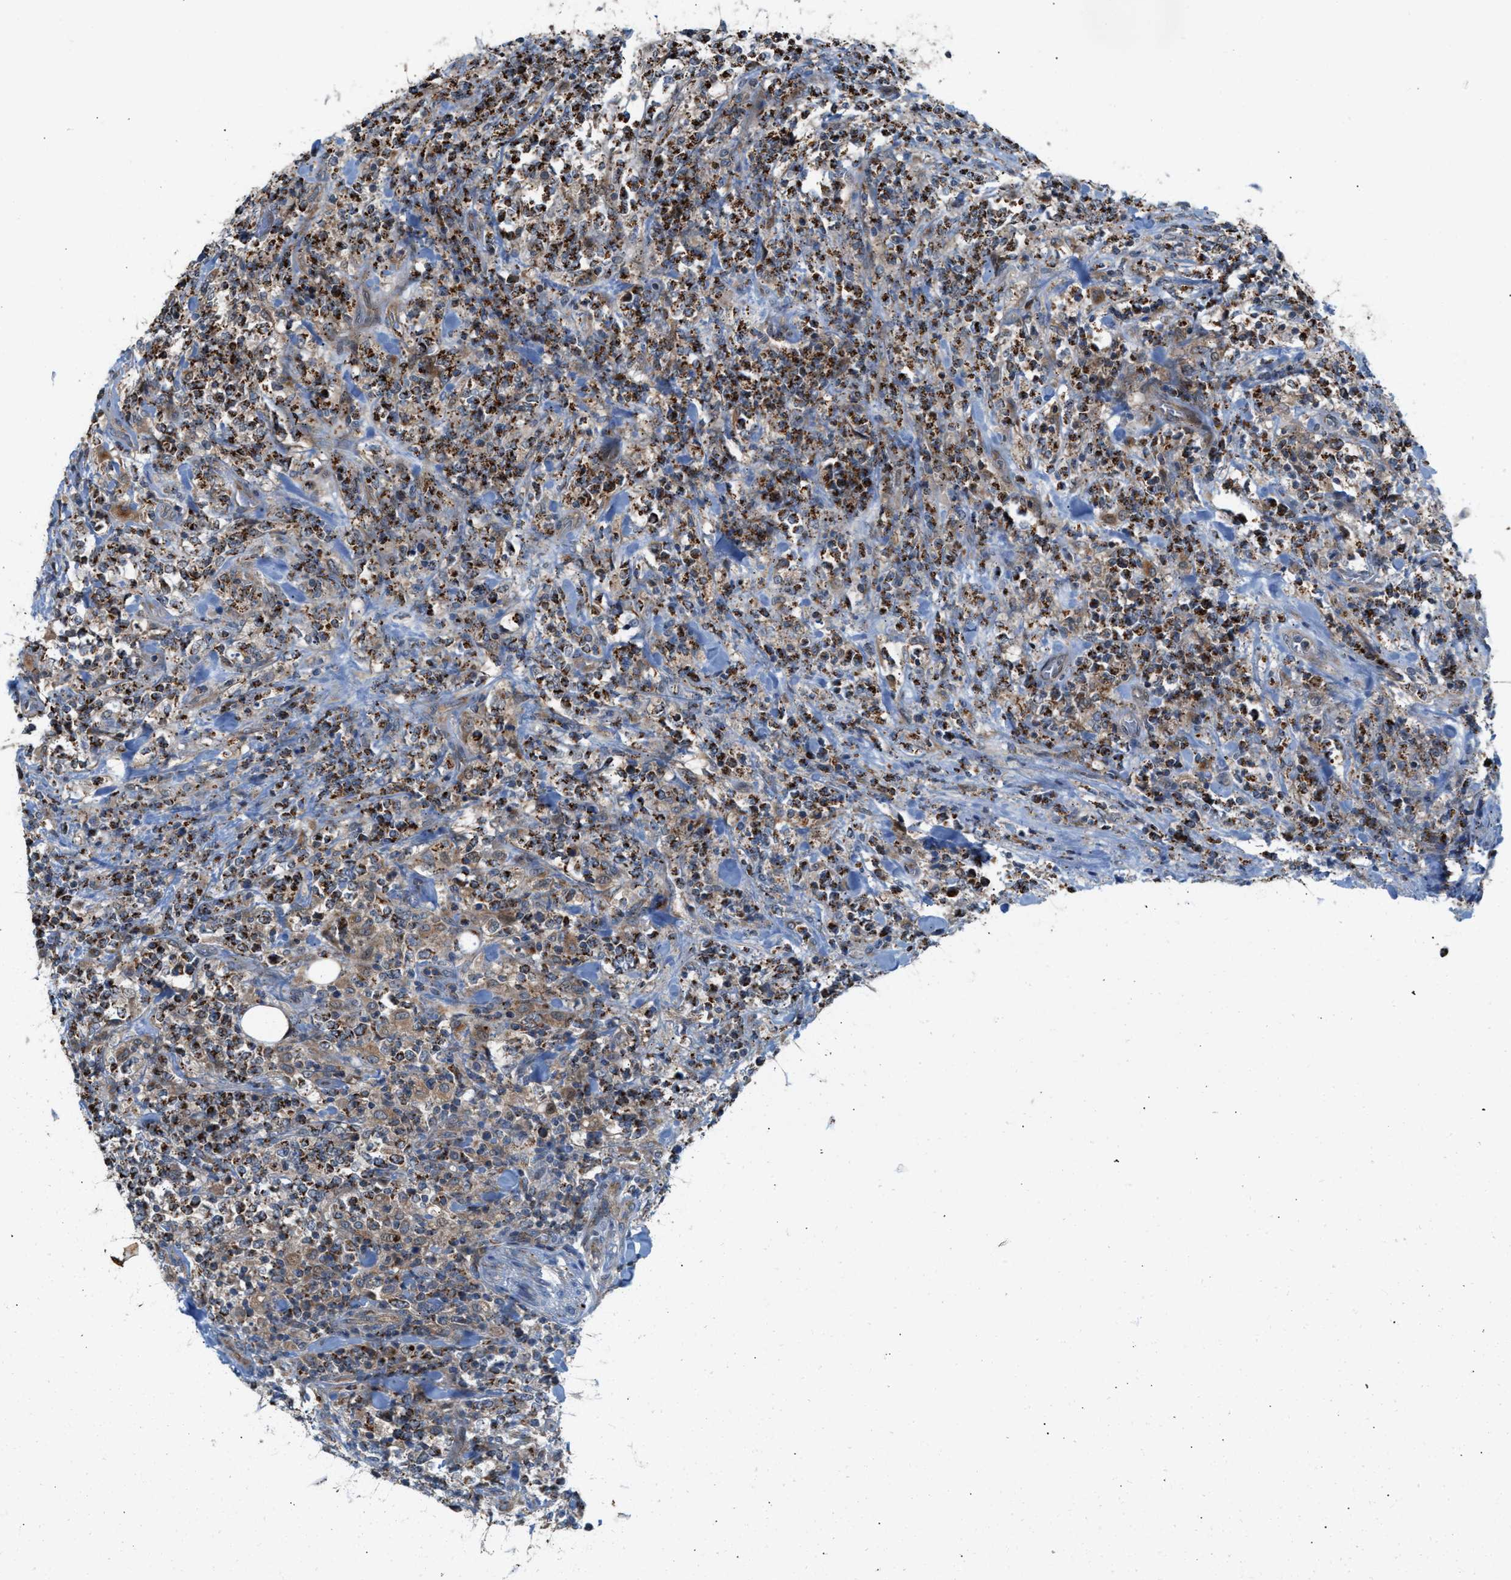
{"staining": {"intensity": "strong", "quantity": "25%-75%", "location": "cytoplasmic/membranous"}, "tissue": "lymphoma", "cell_type": "Tumor cells", "image_type": "cancer", "snomed": [{"axis": "morphology", "description": "Malignant lymphoma, non-Hodgkin's type, High grade"}, {"axis": "topography", "description": "Soft tissue"}], "caption": "Strong cytoplasmic/membranous staining for a protein is seen in approximately 25%-75% of tumor cells of lymphoma using IHC.", "gene": "PDCL", "patient": {"sex": "male", "age": 18}}